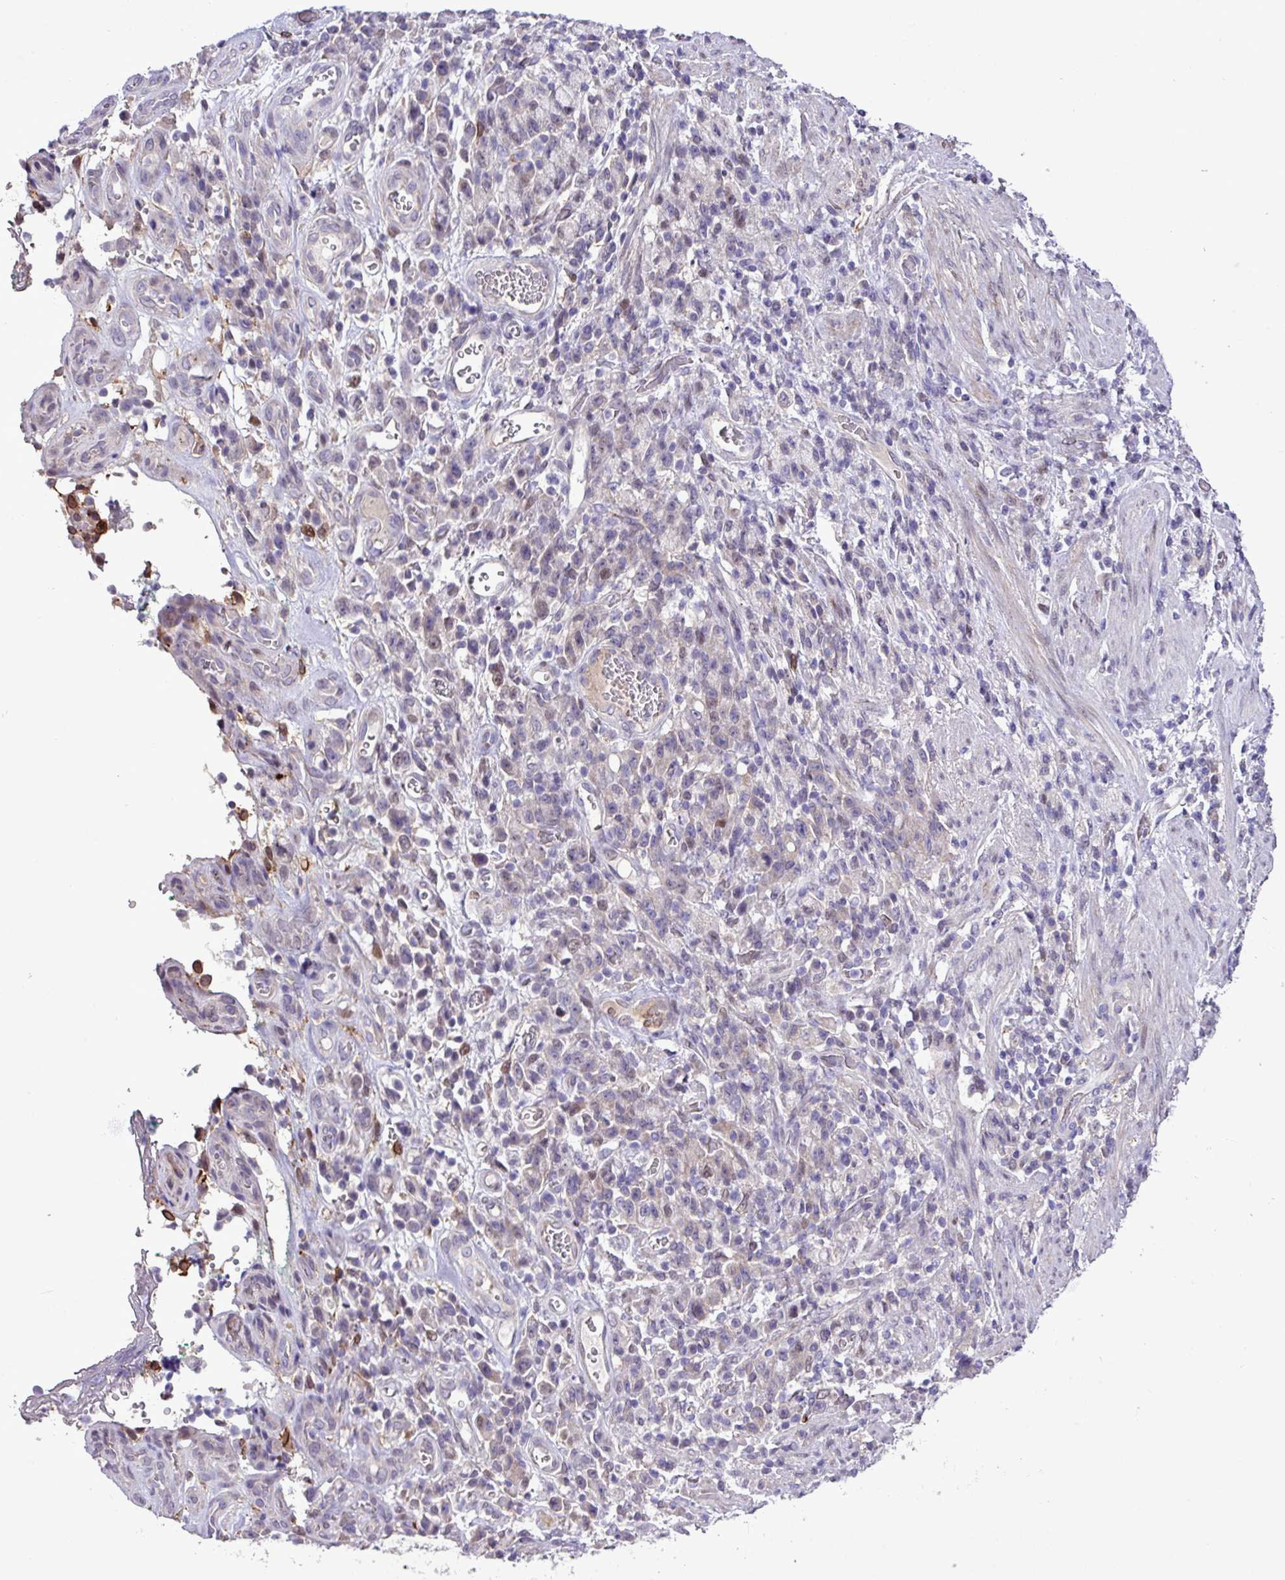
{"staining": {"intensity": "negative", "quantity": "none", "location": "none"}, "tissue": "stomach cancer", "cell_type": "Tumor cells", "image_type": "cancer", "snomed": [{"axis": "morphology", "description": "Adenocarcinoma, NOS"}, {"axis": "topography", "description": "Stomach"}], "caption": "There is no significant staining in tumor cells of stomach cancer (adenocarcinoma). (IHC, brightfield microscopy, high magnification).", "gene": "RPP25L", "patient": {"sex": "male", "age": 77}}